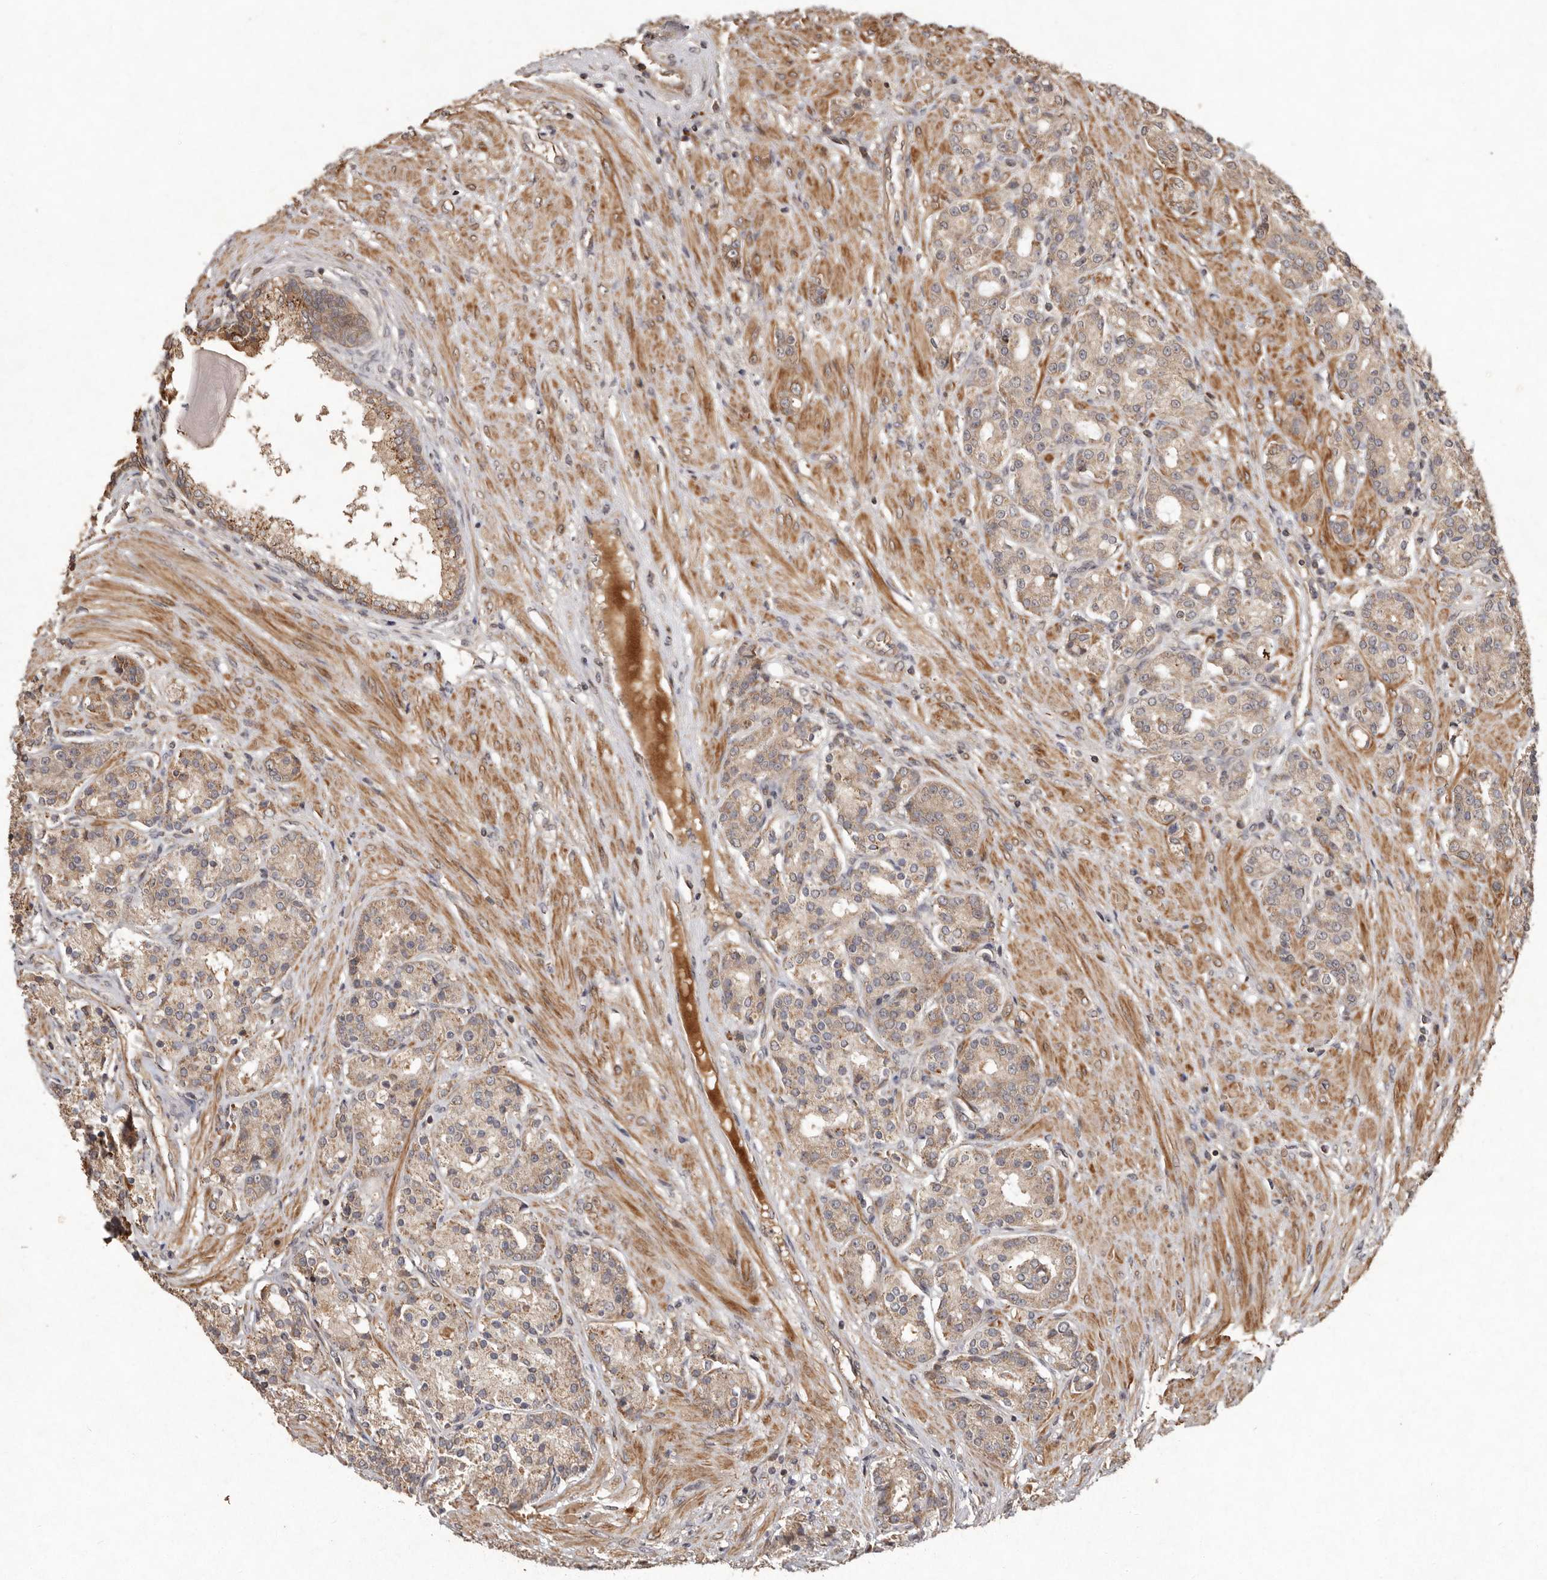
{"staining": {"intensity": "weak", "quantity": ">75%", "location": "cytoplasmic/membranous"}, "tissue": "prostate cancer", "cell_type": "Tumor cells", "image_type": "cancer", "snomed": [{"axis": "morphology", "description": "Adenocarcinoma, High grade"}, {"axis": "topography", "description": "Prostate"}], "caption": "The image reveals a brown stain indicating the presence of a protein in the cytoplasmic/membranous of tumor cells in high-grade adenocarcinoma (prostate).", "gene": "SEMA3A", "patient": {"sex": "male", "age": 60}}